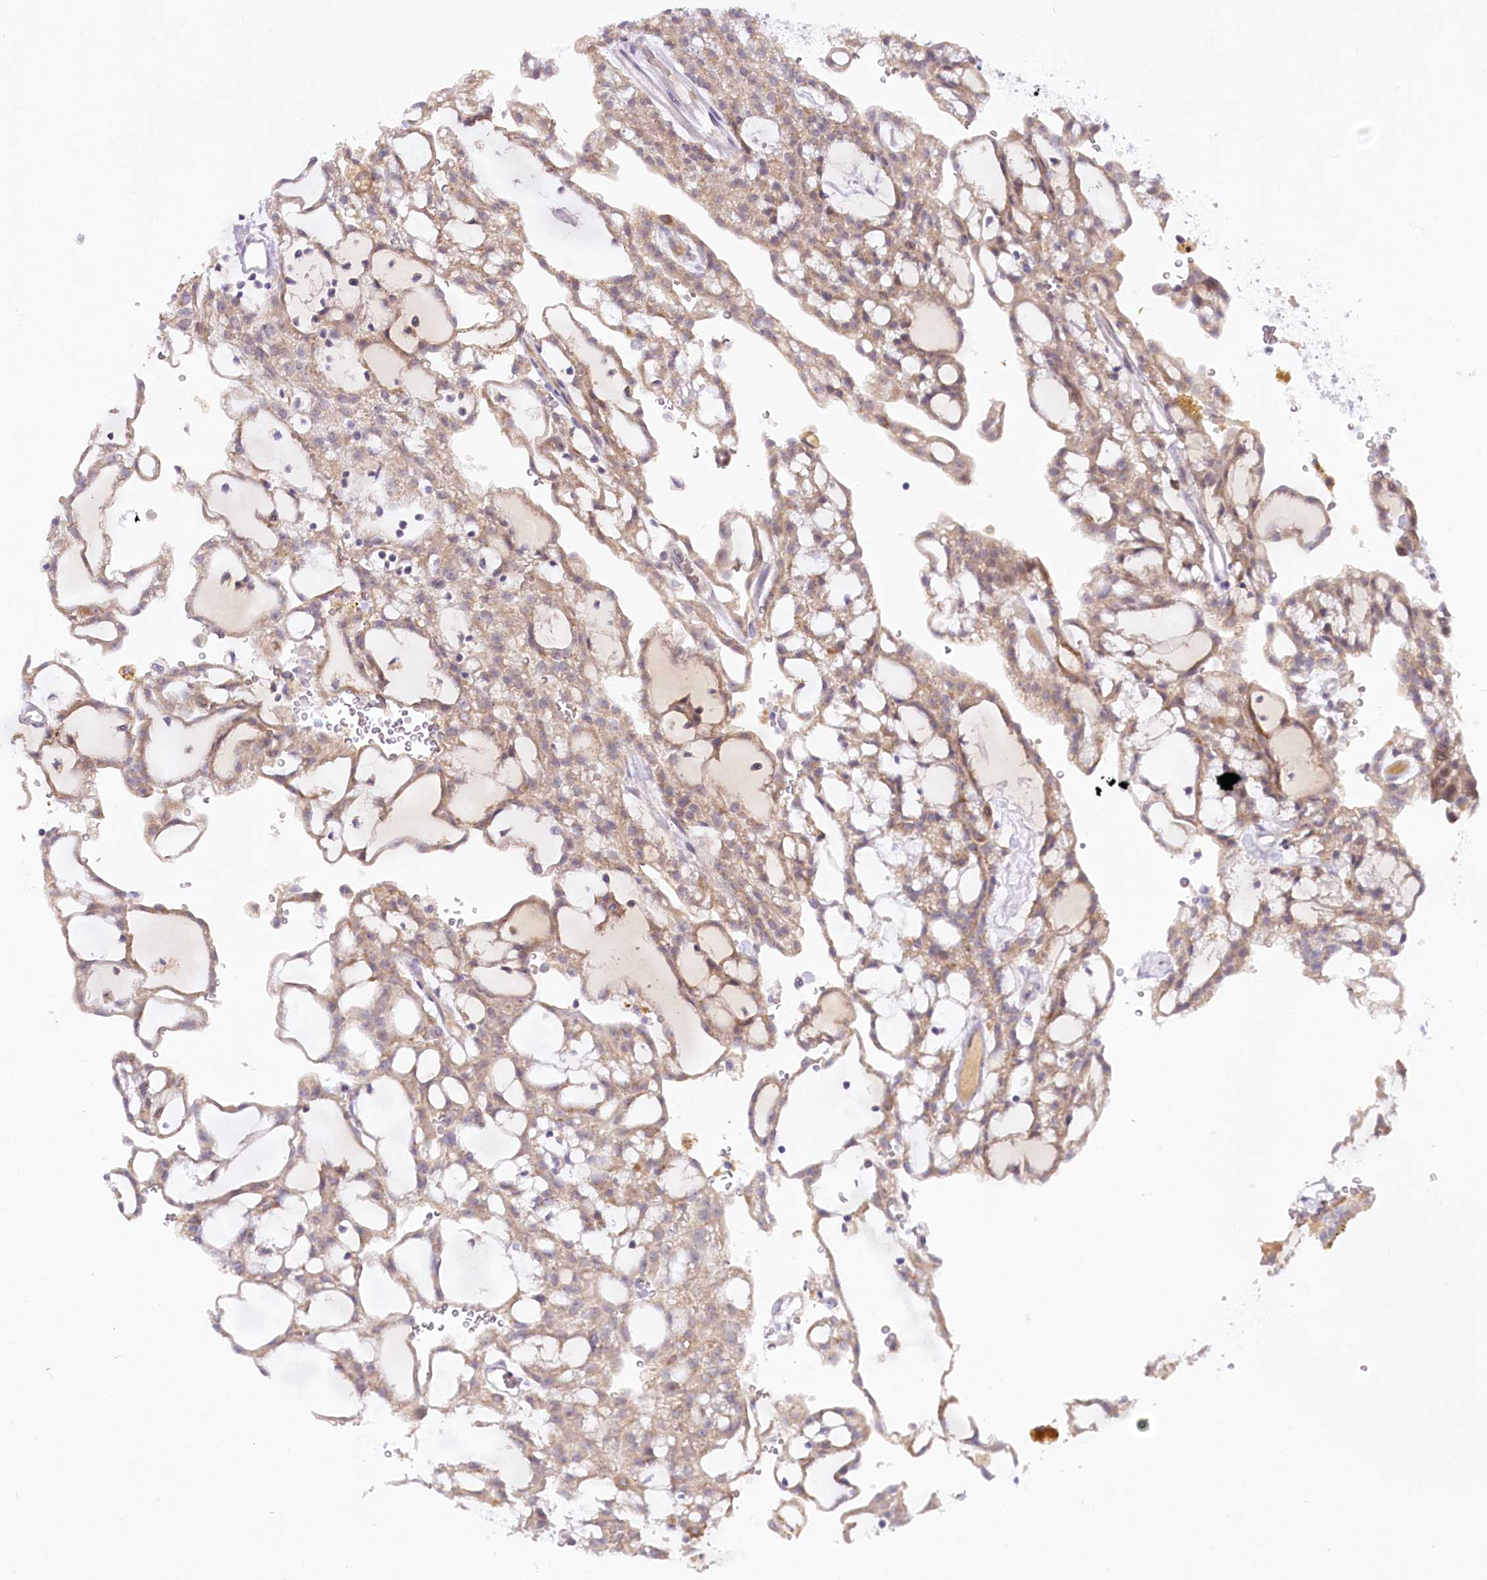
{"staining": {"intensity": "moderate", "quantity": ">75%", "location": "cytoplasmic/membranous"}, "tissue": "renal cancer", "cell_type": "Tumor cells", "image_type": "cancer", "snomed": [{"axis": "morphology", "description": "Adenocarcinoma, NOS"}, {"axis": "topography", "description": "Kidney"}], "caption": "IHC image of adenocarcinoma (renal) stained for a protein (brown), which shows medium levels of moderate cytoplasmic/membranous positivity in about >75% of tumor cells.", "gene": "EFHC2", "patient": {"sex": "male", "age": 63}}